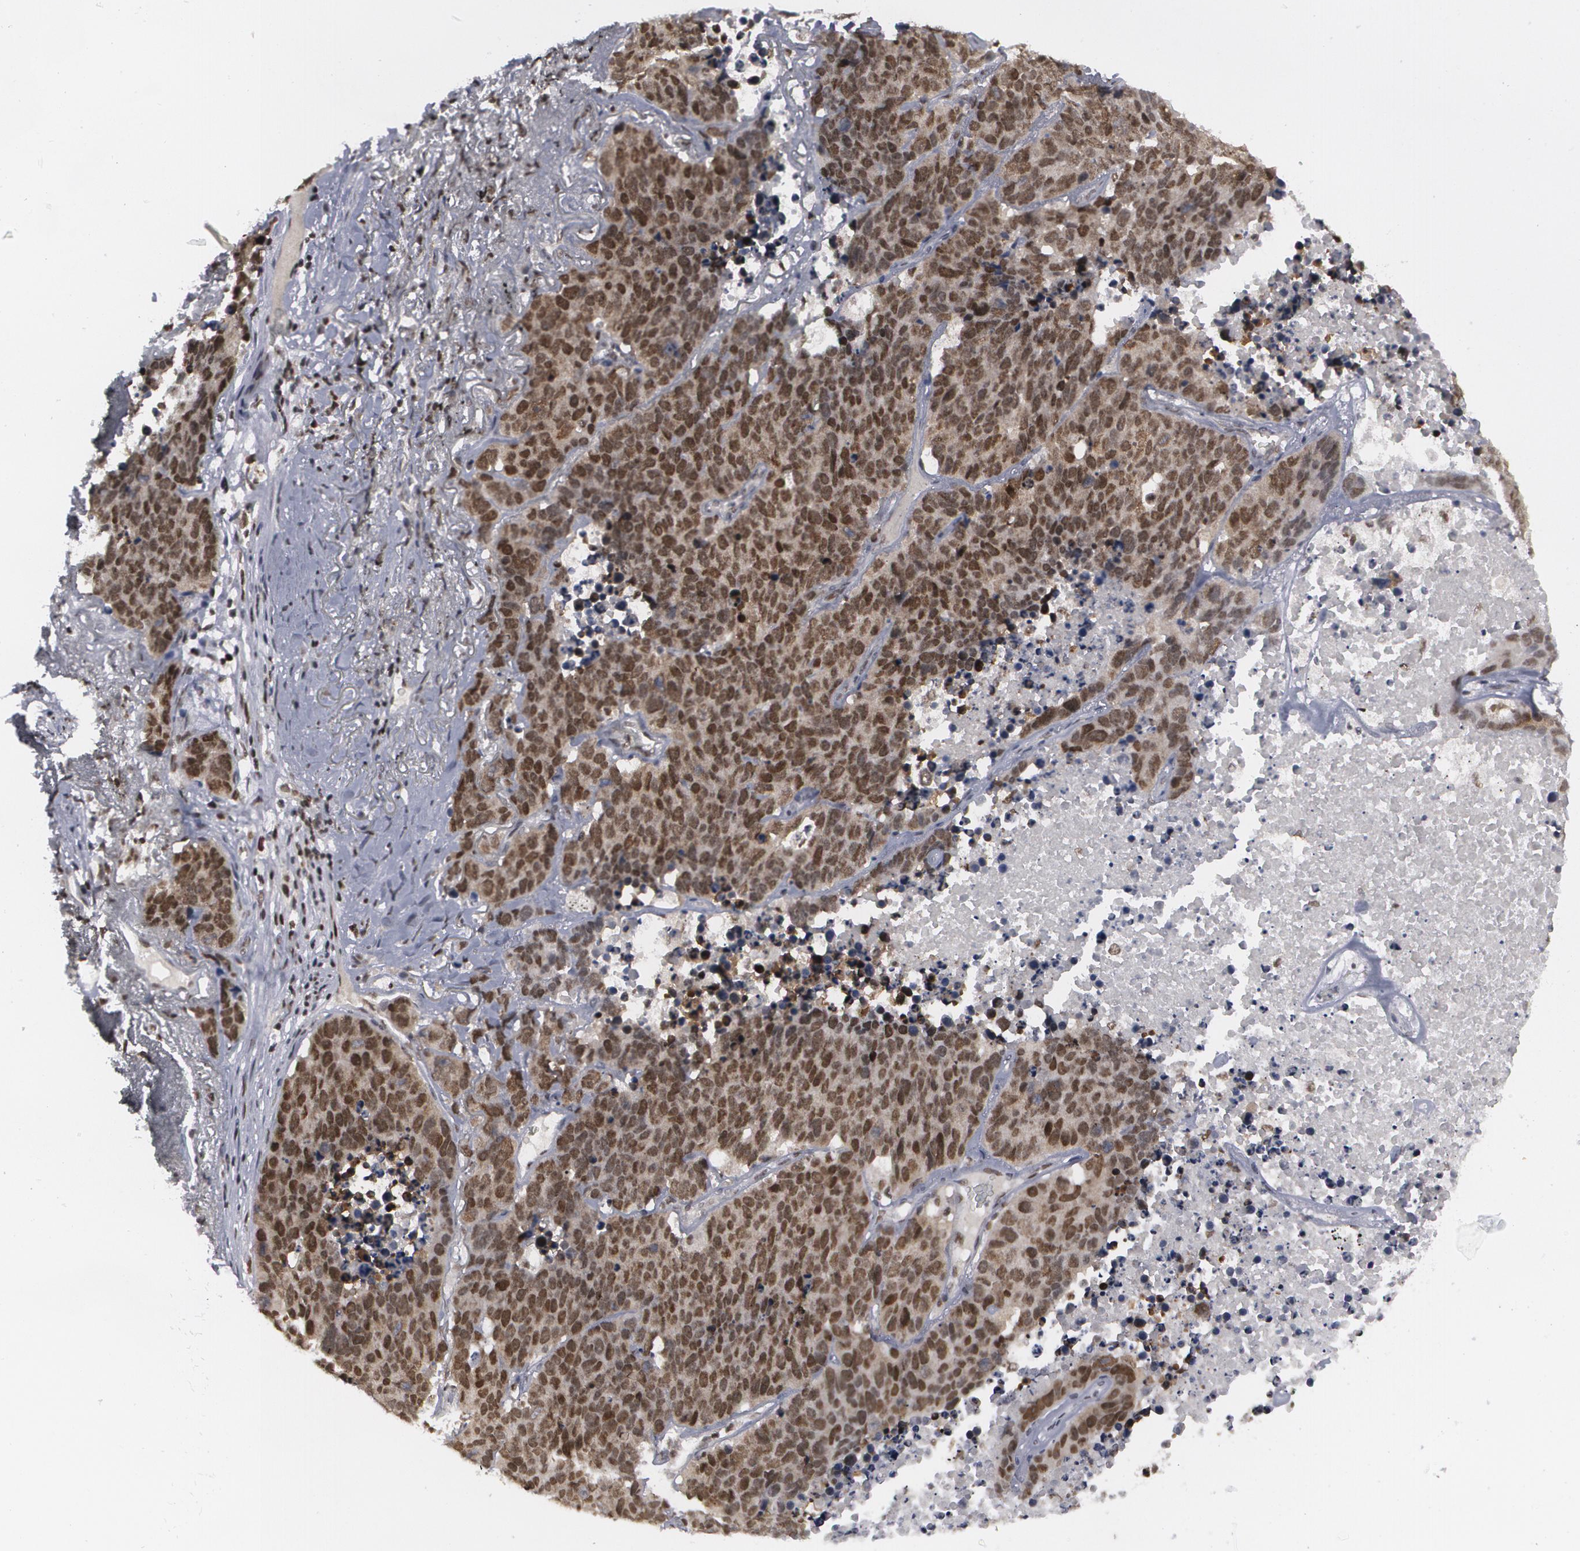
{"staining": {"intensity": "strong", "quantity": ">75%", "location": "cytoplasmic/membranous,nuclear"}, "tissue": "lung cancer", "cell_type": "Tumor cells", "image_type": "cancer", "snomed": [{"axis": "morphology", "description": "Carcinoid, malignant, NOS"}, {"axis": "topography", "description": "Lung"}], "caption": "Approximately >75% of tumor cells in lung malignant carcinoid demonstrate strong cytoplasmic/membranous and nuclear protein expression as visualized by brown immunohistochemical staining.", "gene": "MCL1", "patient": {"sex": "male", "age": 60}}